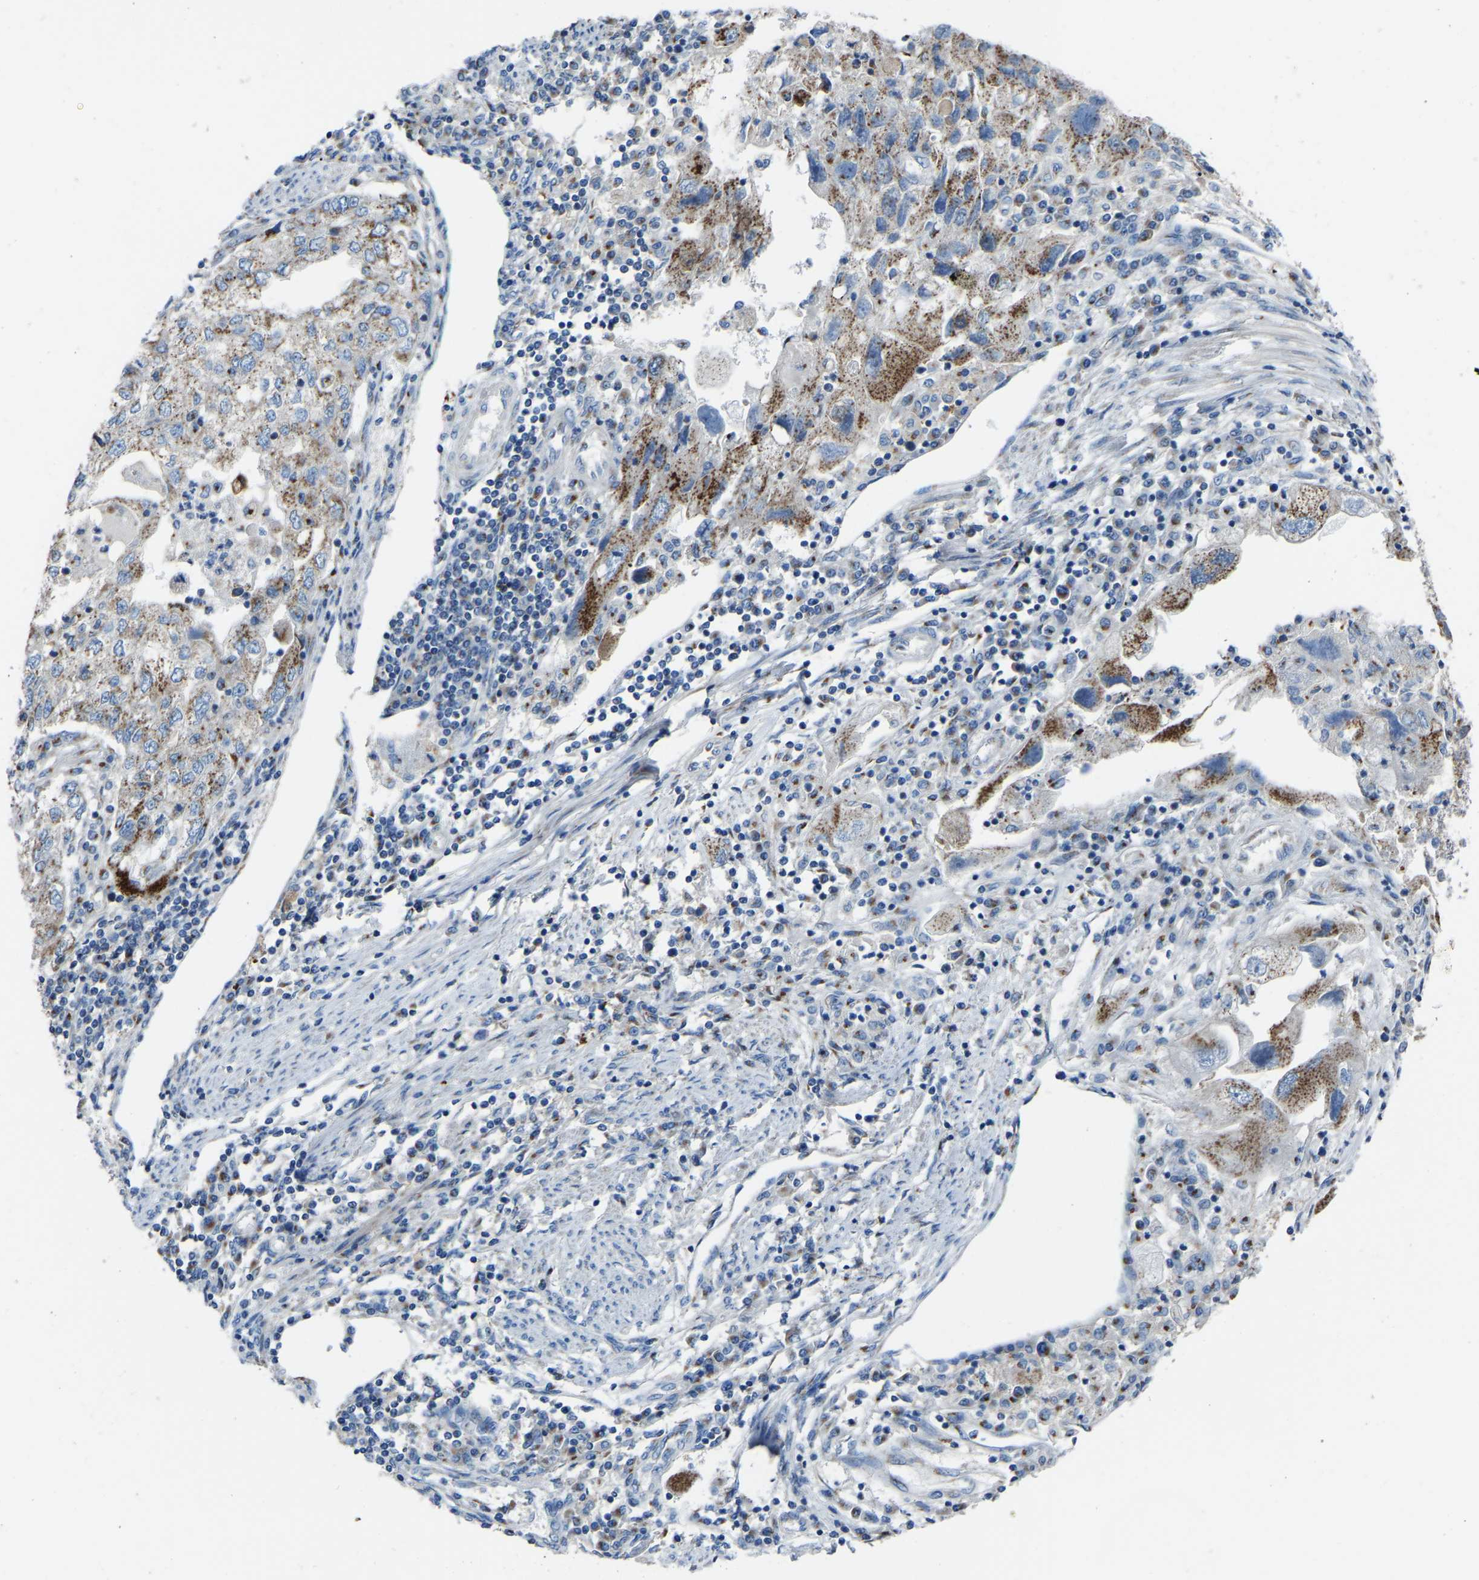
{"staining": {"intensity": "moderate", "quantity": ">75%", "location": "cytoplasmic/membranous"}, "tissue": "endometrial cancer", "cell_type": "Tumor cells", "image_type": "cancer", "snomed": [{"axis": "morphology", "description": "Adenocarcinoma, NOS"}, {"axis": "topography", "description": "Endometrium"}], "caption": "A histopathology image of human endometrial cancer stained for a protein reveals moderate cytoplasmic/membranous brown staining in tumor cells.", "gene": "CANT1", "patient": {"sex": "female", "age": 49}}